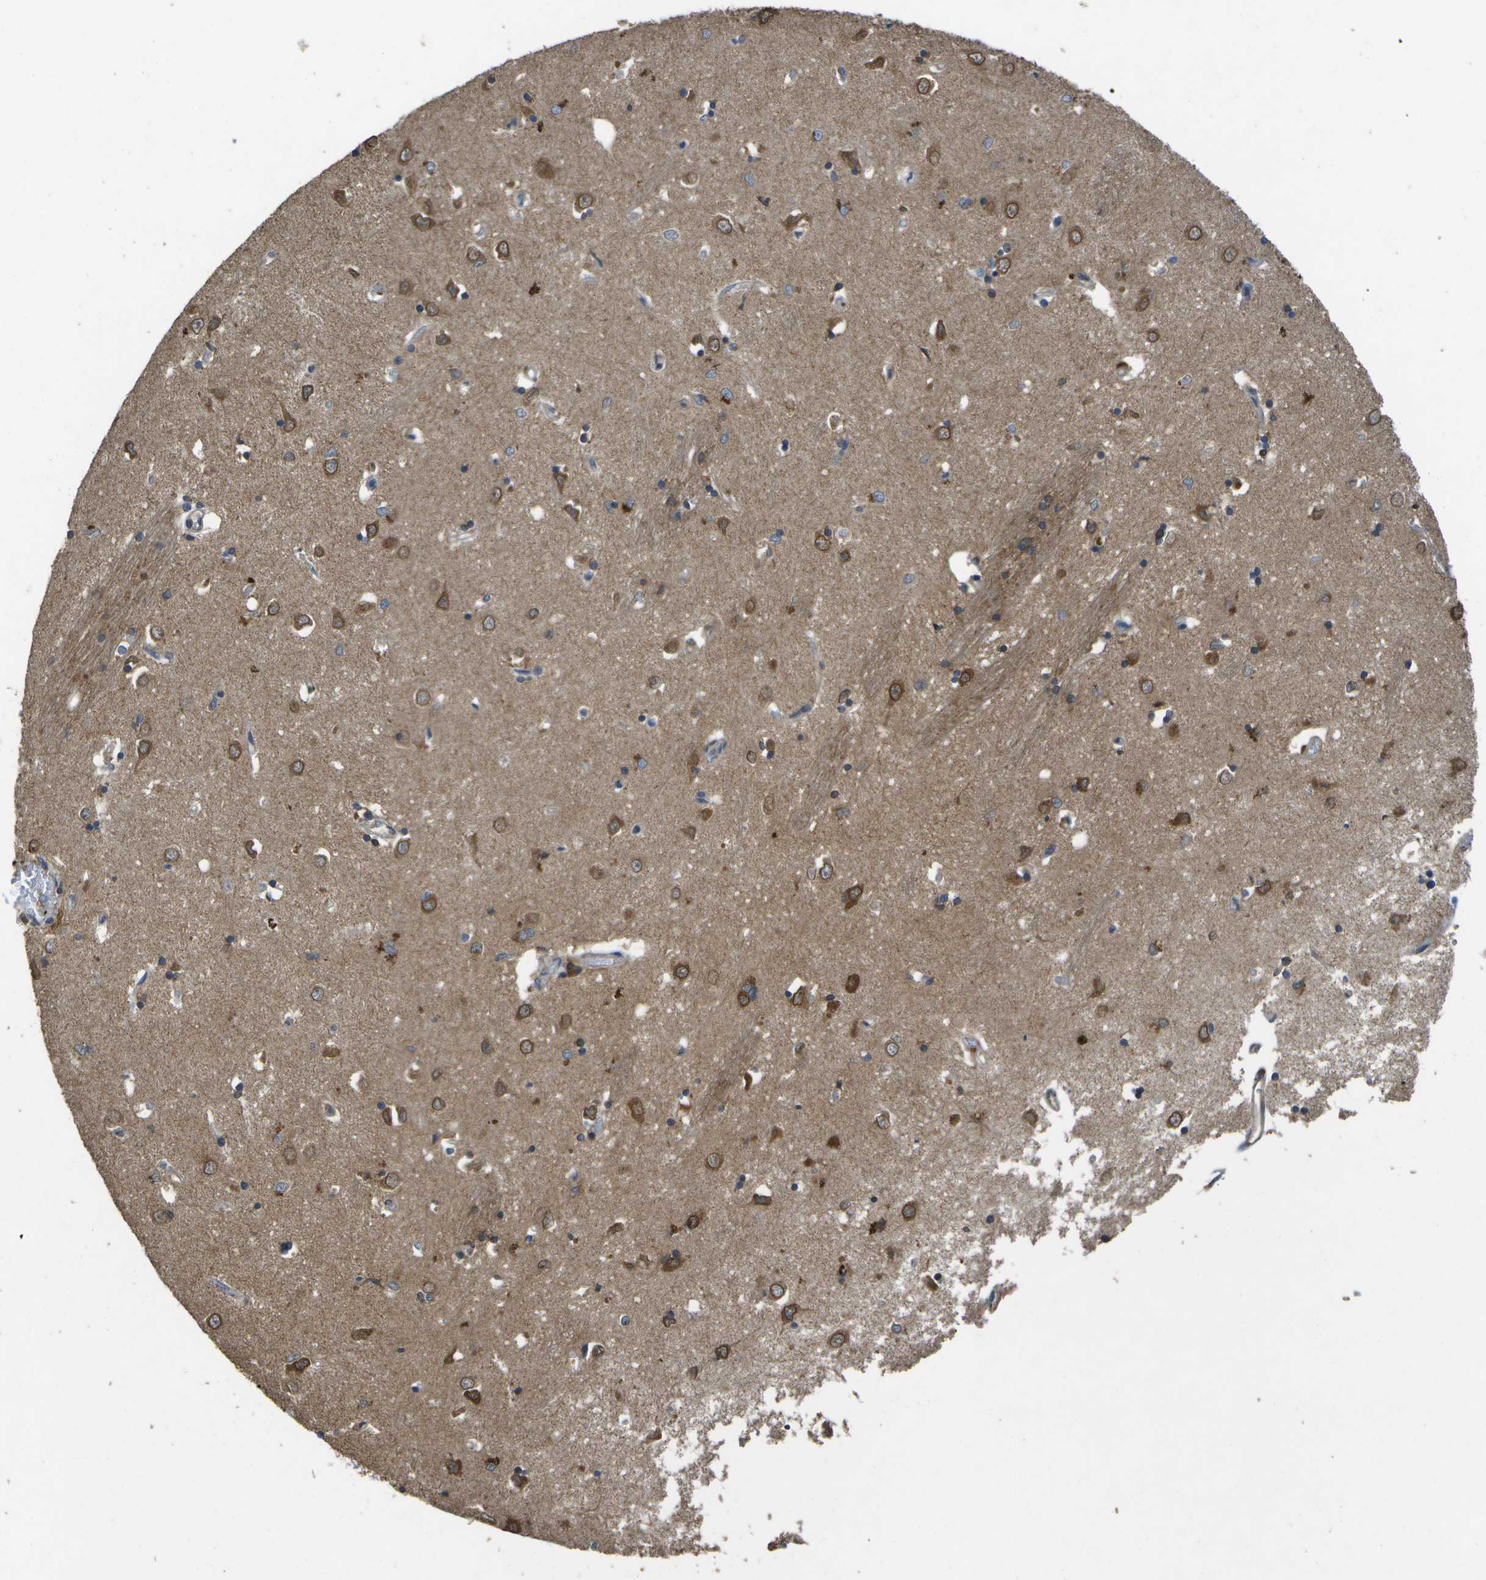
{"staining": {"intensity": "moderate", "quantity": "25%-75%", "location": "cytoplasmic/membranous"}, "tissue": "caudate", "cell_type": "Glial cells", "image_type": "normal", "snomed": [{"axis": "morphology", "description": "Normal tissue, NOS"}, {"axis": "topography", "description": "Lateral ventricle wall"}], "caption": "Glial cells display medium levels of moderate cytoplasmic/membranous staining in about 25%-75% of cells in benign caudate. The staining was performed using DAB to visualize the protein expression in brown, while the nuclei were stained in blue with hematoxylin (Magnification: 20x).", "gene": "HFE", "patient": {"sex": "female", "age": 19}}